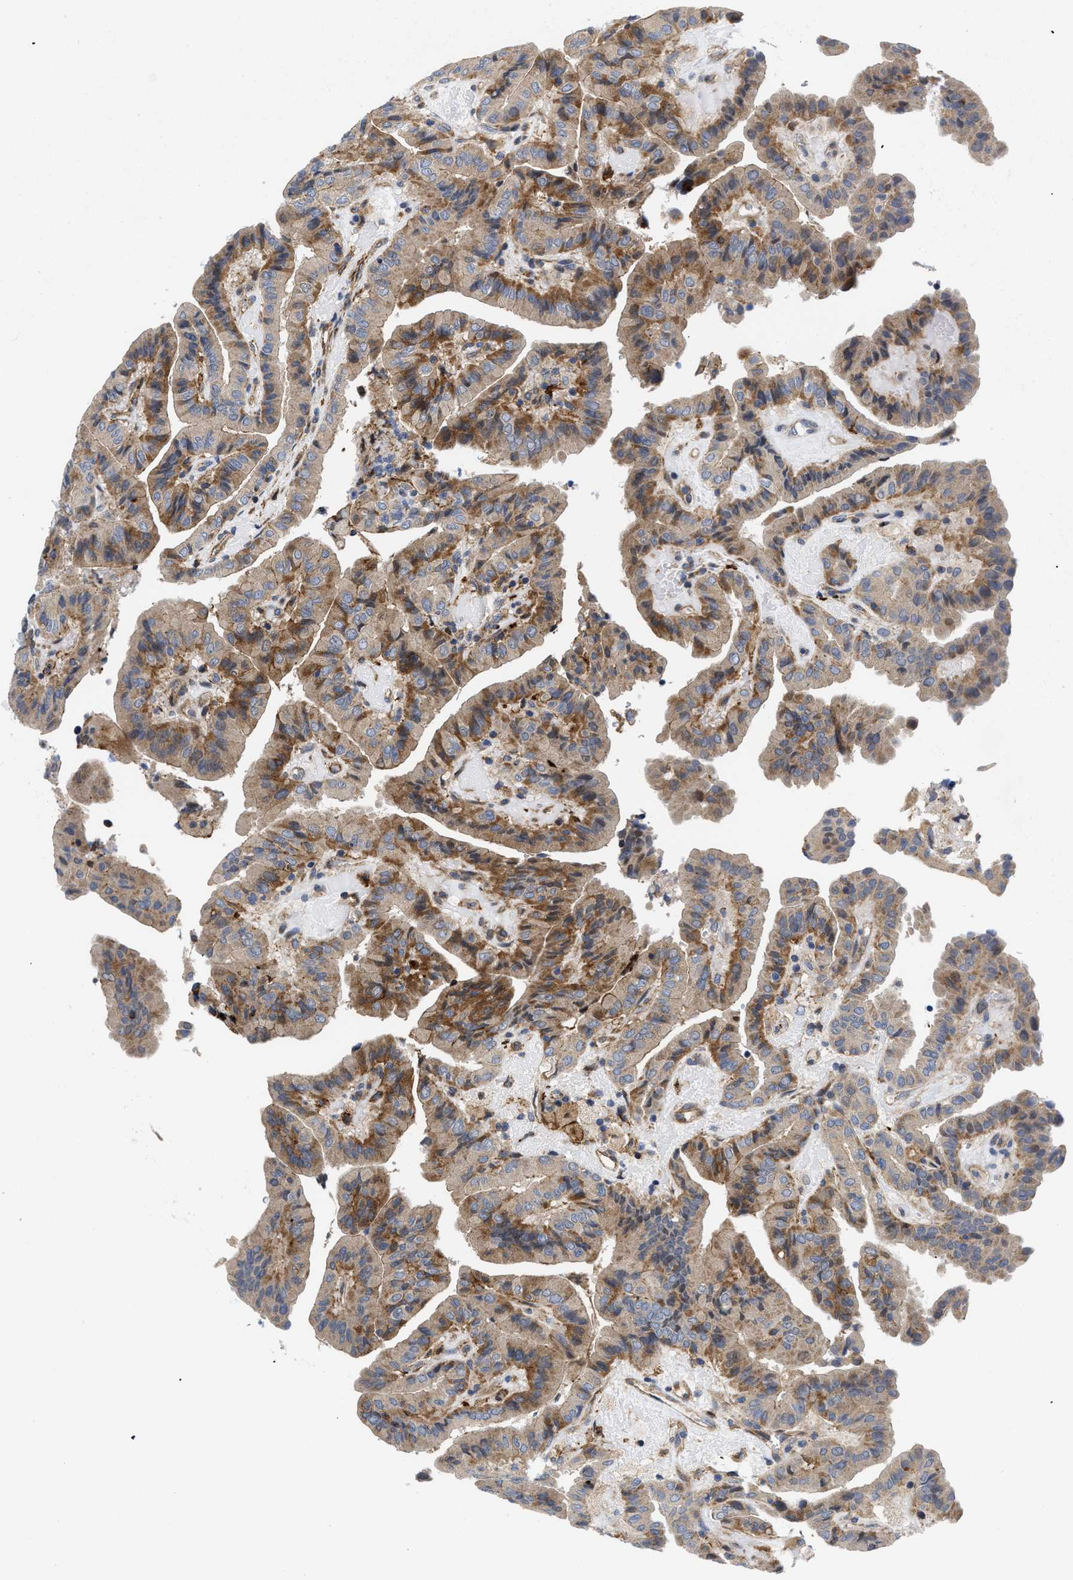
{"staining": {"intensity": "moderate", "quantity": ">75%", "location": "cytoplasmic/membranous"}, "tissue": "thyroid cancer", "cell_type": "Tumor cells", "image_type": "cancer", "snomed": [{"axis": "morphology", "description": "Papillary adenocarcinoma, NOS"}, {"axis": "topography", "description": "Thyroid gland"}], "caption": "High-magnification brightfield microscopy of thyroid papillary adenocarcinoma stained with DAB (3,3'-diaminobenzidine) (brown) and counterstained with hematoxylin (blue). tumor cells exhibit moderate cytoplasmic/membranous positivity is seen in about>75% of cells.", "gene": "SPAST", "patient": {"sex": "male", "age": 33}}